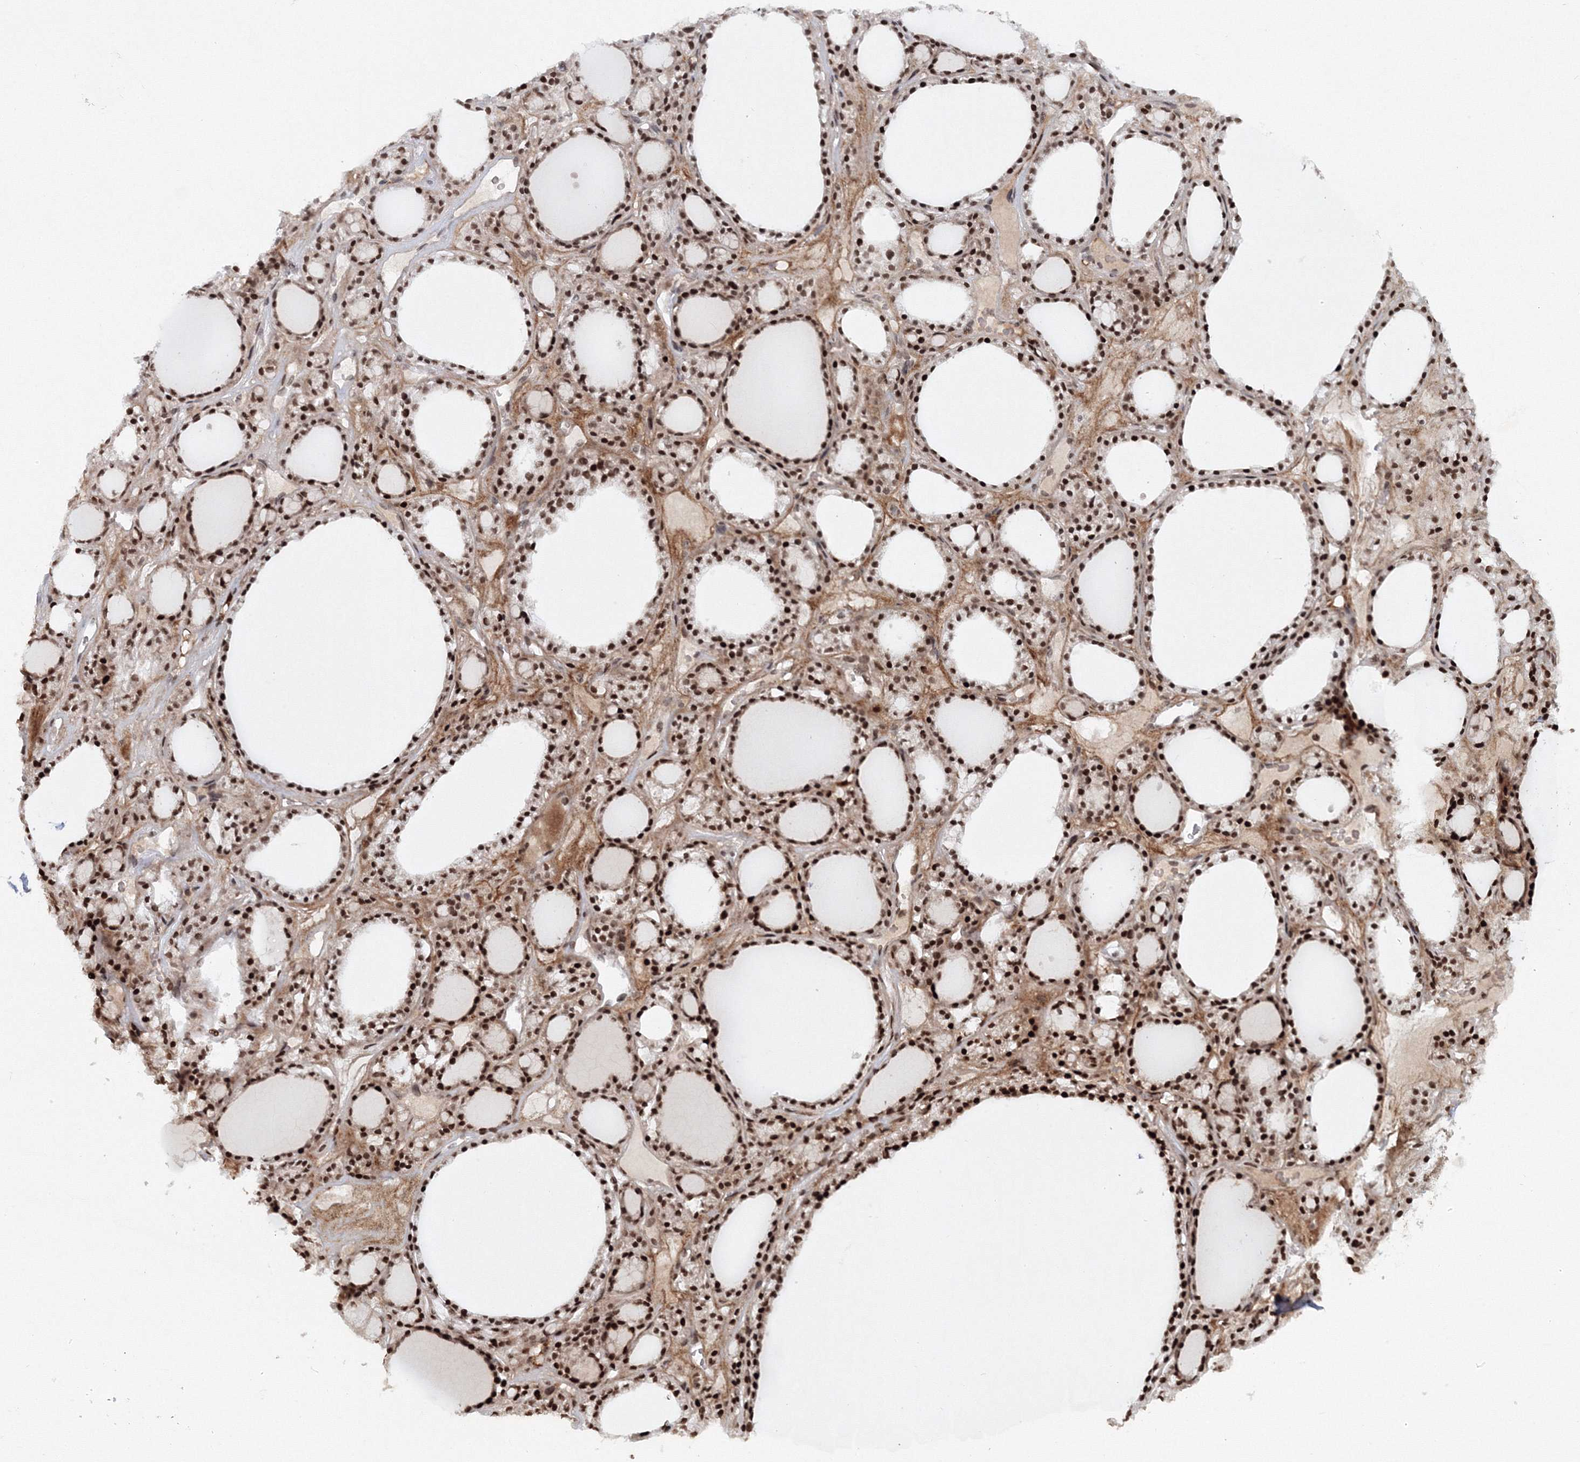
{"staining": {"intensity": "moderate", "quantity": ">75%", "location": "nuclear"}, "tissue": "thyroid gland", "cell_type": "Glandular cells", "image_type": "normal", "snomed": [{"axis": "morphology", "description": "Normal tissue, NOS"}, {"axis": "topography", "description": "Thyroid gland"}], "caption": "This is an image of immunohistochemistry (IHC) staining of normal thyroid gland, which shows moderate expression in the nuclear of glandular cells.", "gene": "C3orf33", "patient": {"sex": "female", "age": 28}}